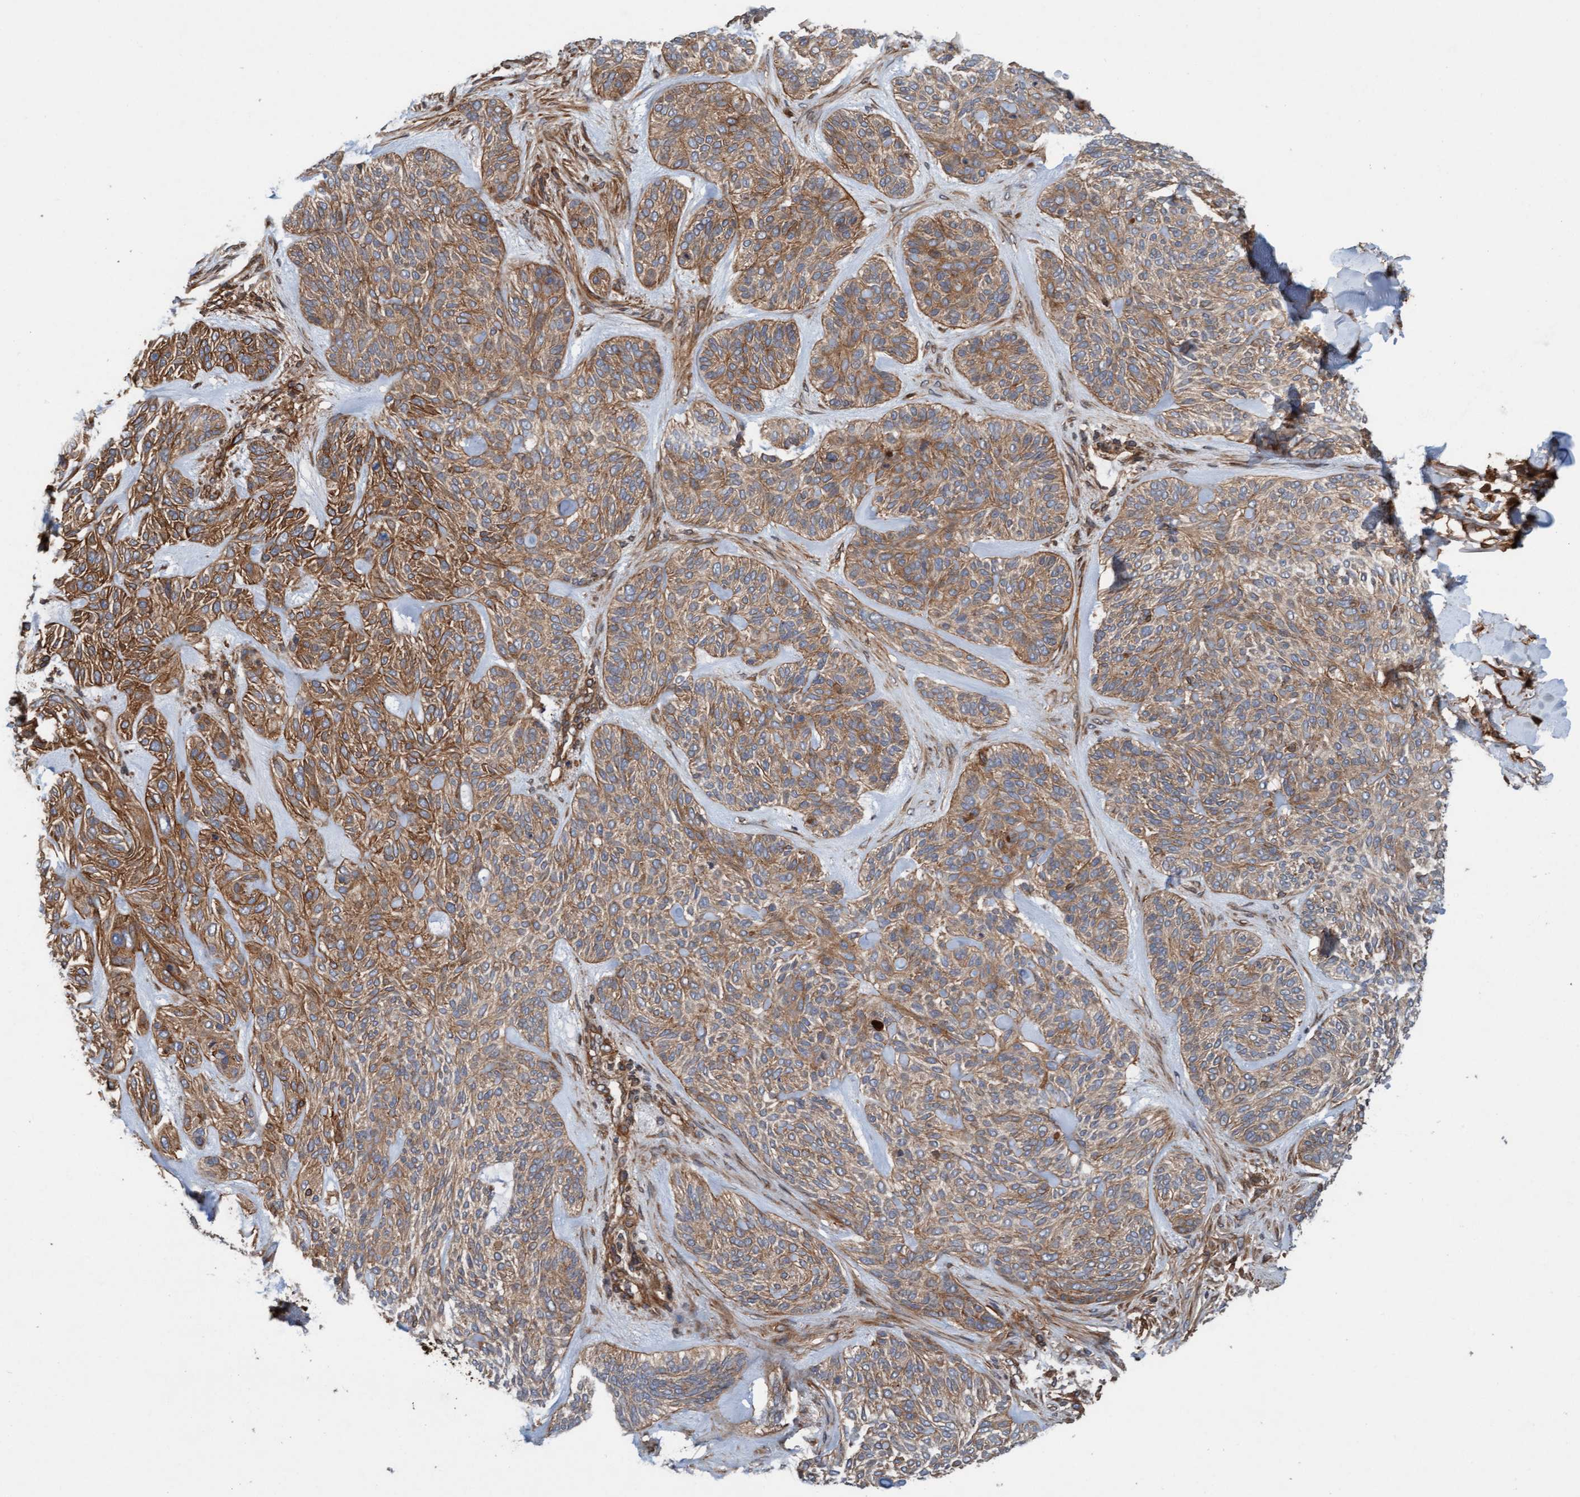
{"staining": {"intensity": "moderate", "quantity": ">75%", "location": "cytoplasmic/membranous"}, "tissue": "skin cancer", "cell_type": "Tumor cells", "image_type": "cancer", "snomed": [{"axis": "morphology", "description": "Basal cell carcinoma"}, {"axis": "topography", "description": "Skin"}], "caption": "A photomicrograph of human skin cancer (basal cell carcinoma) stained for a protein exhibits moderate cytoplasmic/membranous brown staining in tumor cells.", "gene": "ERAL1", "patient": {"sex": "male", "age": 55}}